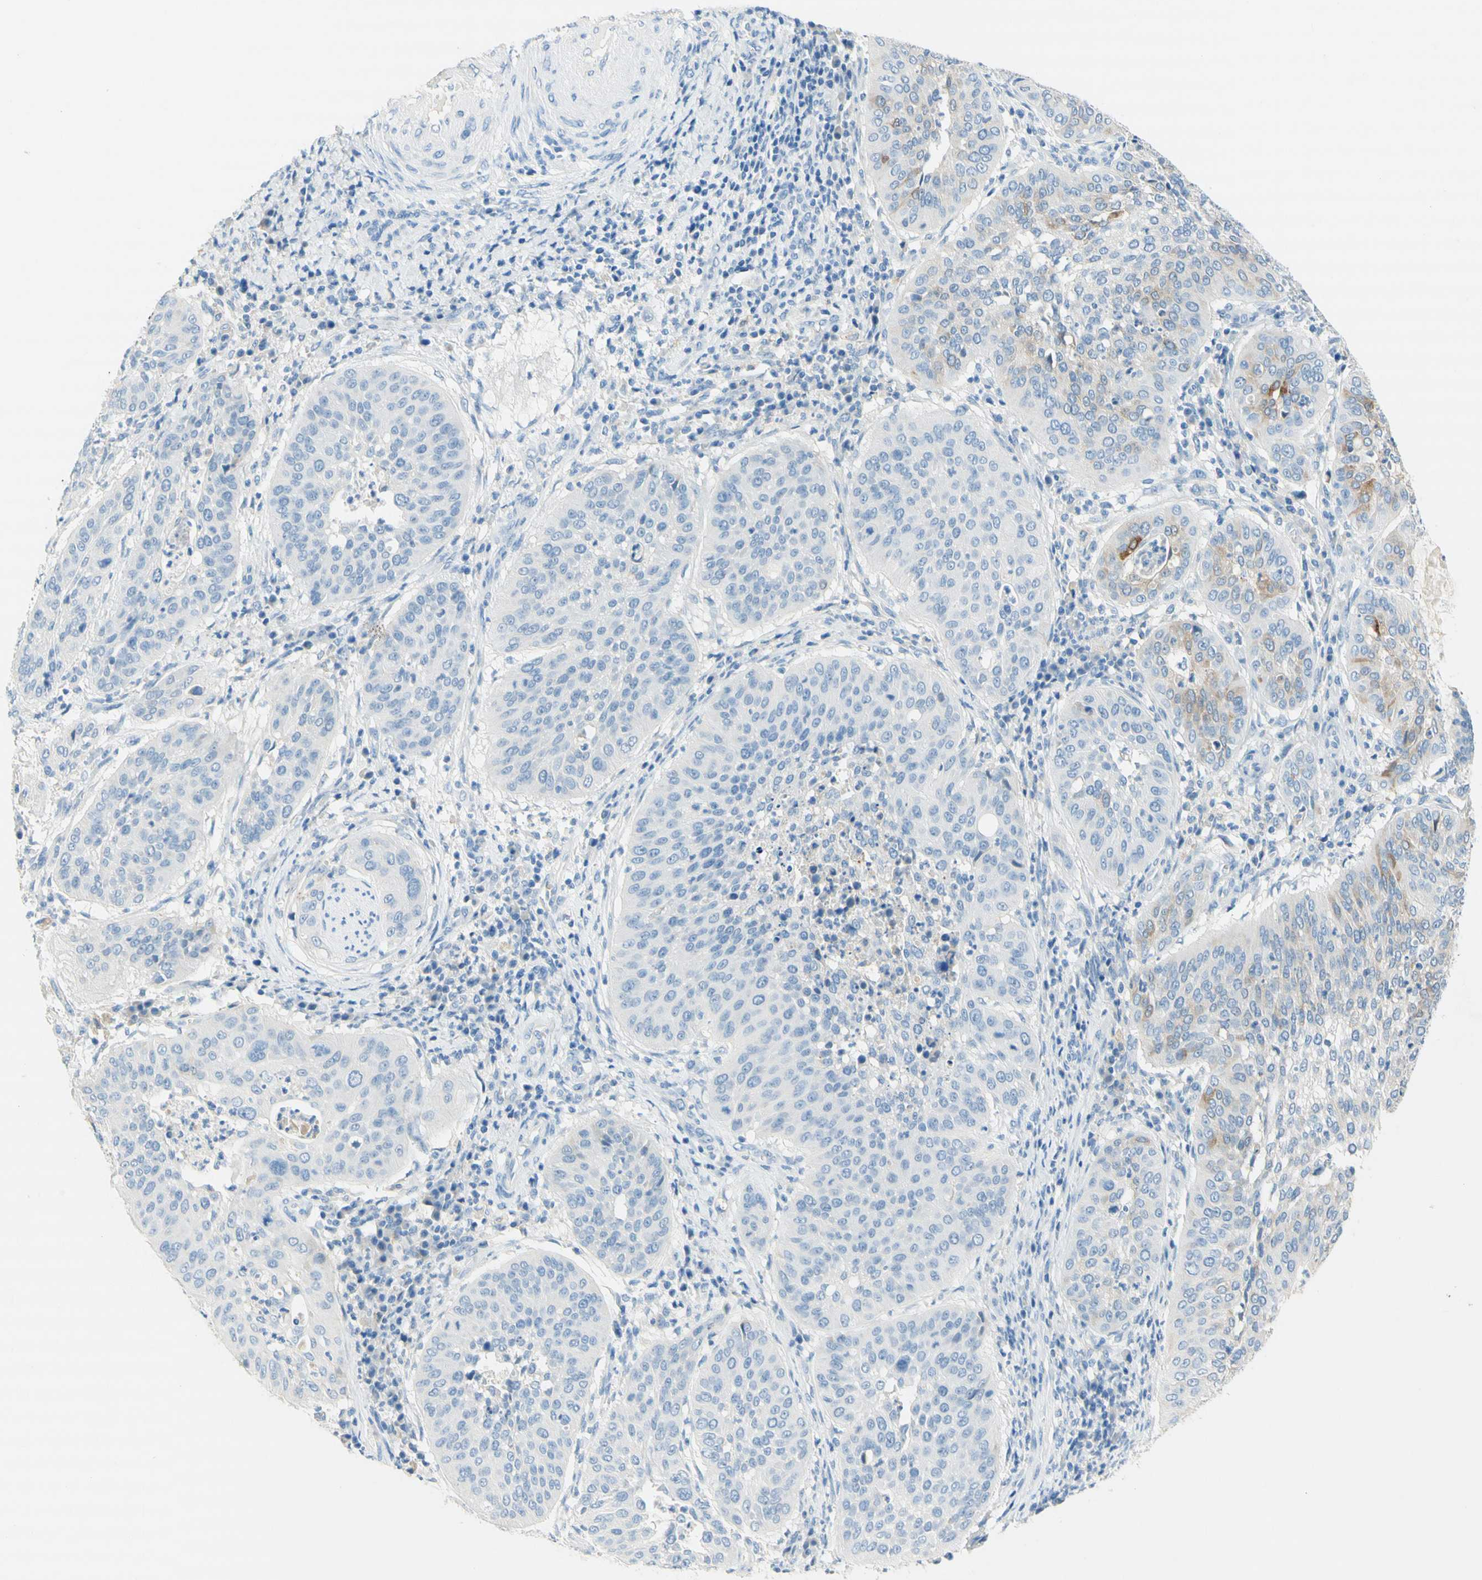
{"staining": {"intensity": "weak", "quantity": "25%-75%", "location": "cytoplasmic/membranous"}, "tissue": "cervical cancer", "cell_type": "Tumor cells", "image_type": "cancer", "snomed": [{"axis": "morphology", "description": "Normal tissue, NOS"}, {"axis": "morphology", "description": "Squamous cell carcinoma, NOS"}, {"axis": "topography", "description": "Cervix"}], "caption": "The micrograph displays staining of cervical squamous cell carcinoma, revealing weak cytoplasmic/membranous protein positivity (brown color) within tumor cells. Using DAB (brown) and hematoxylin (blue) stains, captured at high magnification using brightfield microscopy.", "gene": "POLR2J3", "patient": {"sex": "female", "age": 39}}